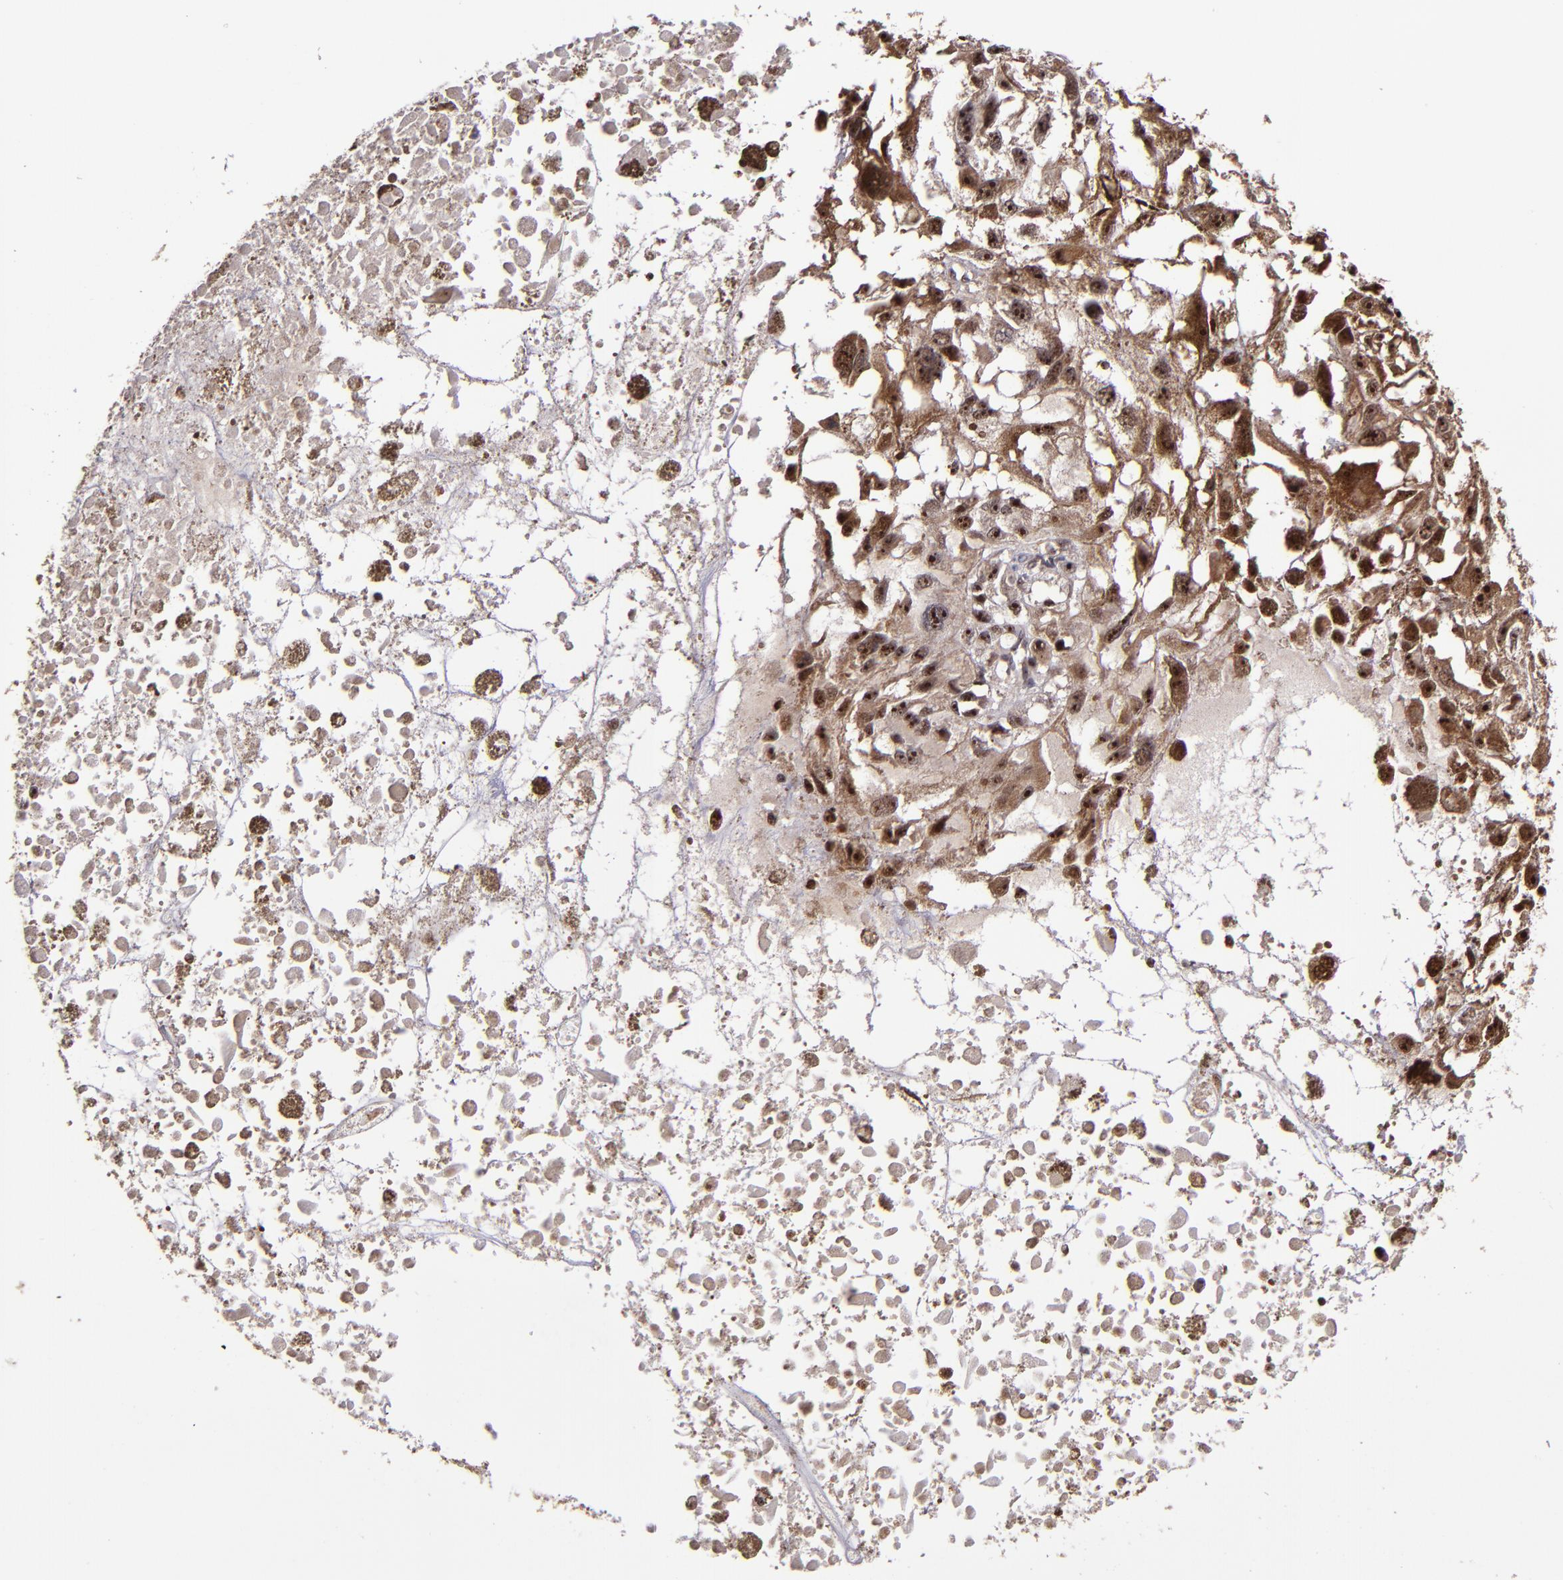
{"staining": {"intensity": "moderate", "quantity": ">75%", "location": "cytoplasmic/membranous,nuclear"}, "tissue": "melanoma", "cell_type": "Tumor cells", "image_type": "cancer", "snomed": [{"axis": "morphology", "description": "Malignant melanoma, Metastatic site"}, {"axis": "topography", "description": "Lymph node"}], "caption": "About >75% of tumor cells in human malignant melanoma (metastatic site) display moderate cytoplasmic/membranous and nuclear protein positivity as visualized by brown immunohistochemical staining.", "gene": "CECR2", "patient": {"sex": "male", "age": 59}}